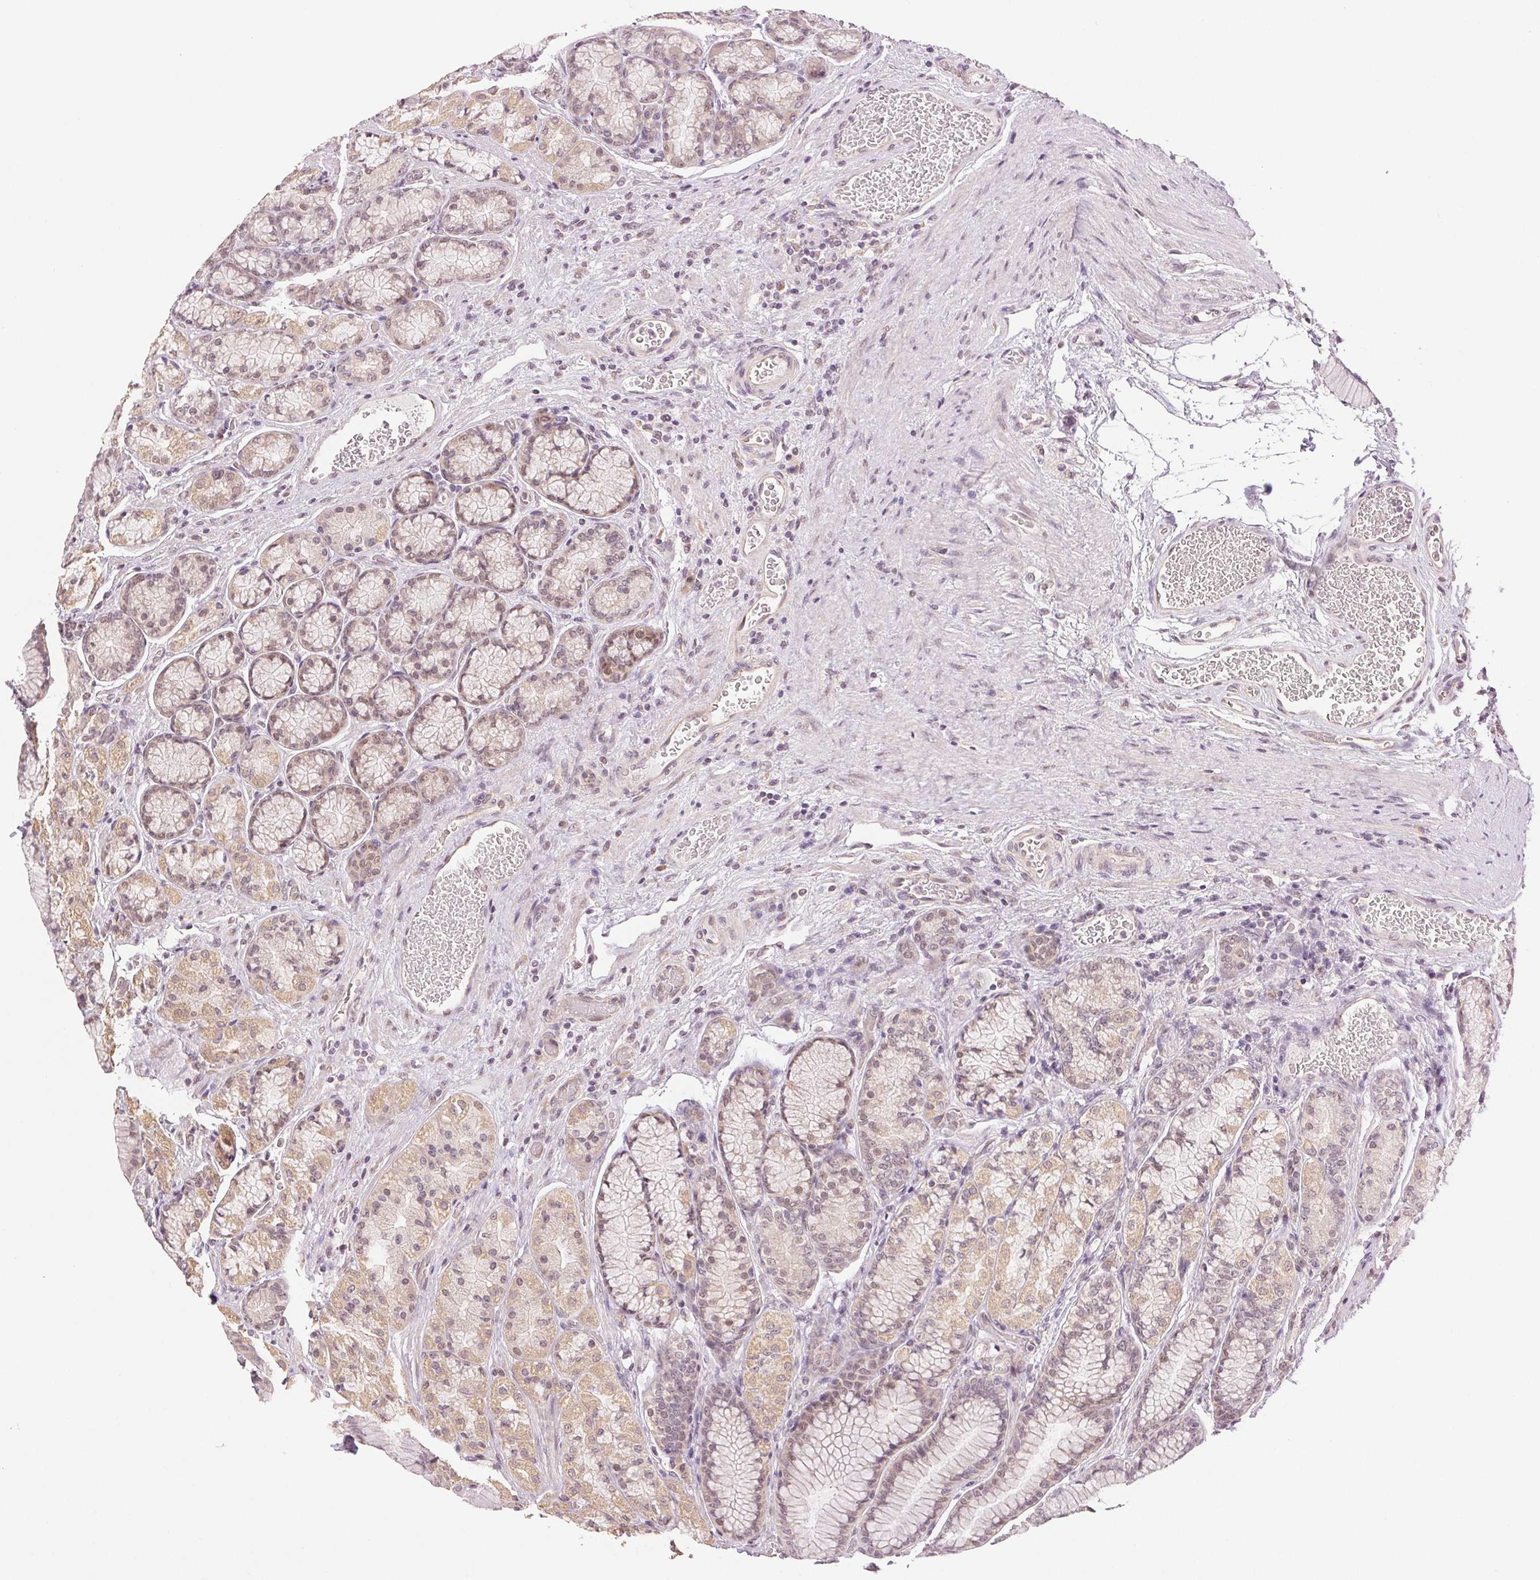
{"staining": {"intensity": "weak", "quantity": "25%-75%", "location": "cytoplasmic/membranous,nuclear"}, "tissue": "stomach", "cell_type": "Glandular cells", "image_type": "normal", "snomed": [{"axis": "morphology", "description": "Normal tissue, NOS"}, {"axis": "morphology", "description": "Adenocarcinoma, NOS"}, {"axis": "morphology", "description": "Adenocarcinoma, High grade"}, {"axis": "topography", "description": "Stomach, upper"}, {"axis": "topography", "description": "Stomach"}], "caption": "IHC histopathology image of unremarkable stomach: human stomach stained using immunohistochemistry (IHC) reveals low levels of weak protein expression localized specifically in the cytoplasmic/membranous,nuclear of glandular cells, appearing as a cytoplasmic/membranous,nuclear brown color.", "gene": "PLCB1", "patient": {"sex": "female", "age": 65}}